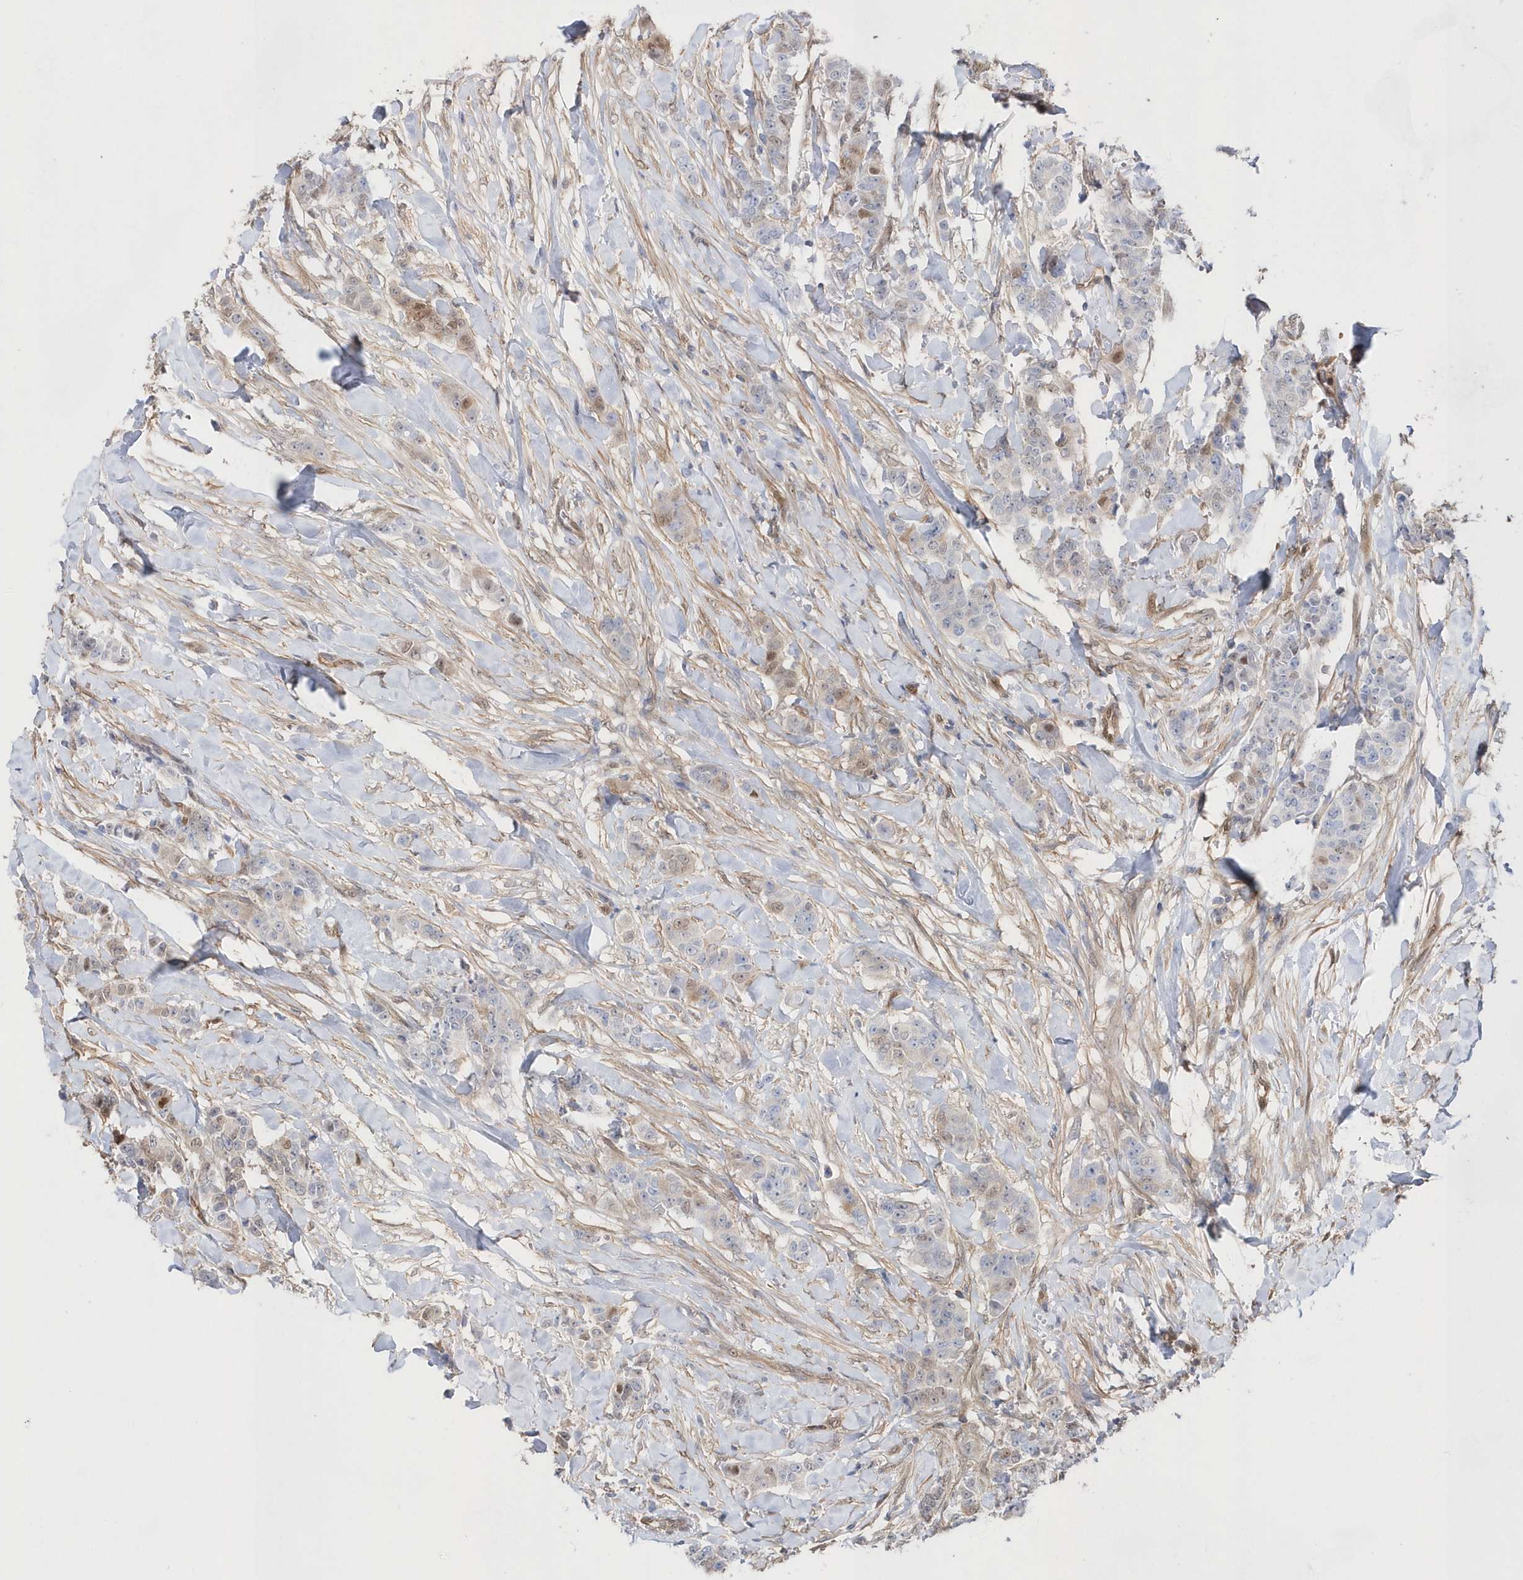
{"staining": {"intensity": "weak", "quantity": "<25%", "location": "nuclear"}, "tissue": "breast cancer", "cell_type": "Tumor cells", "image_type": "cancer", "snomed": [{"axis": "morphology", "description": "Duct carcinoma"}, {"axis": "topography", "description": "Breast"}], "caption": "High power microscopy photomicrograph of an immunohistochemistry photomicrograph of breast intraductal carcinoma, revealing no significant staining in tumor cells. (Immunohistochemistry (ihc), brightfield microscopy, high magnification).", "gene": "BDH2", "patient": {"sex": "female", "age": 40}}